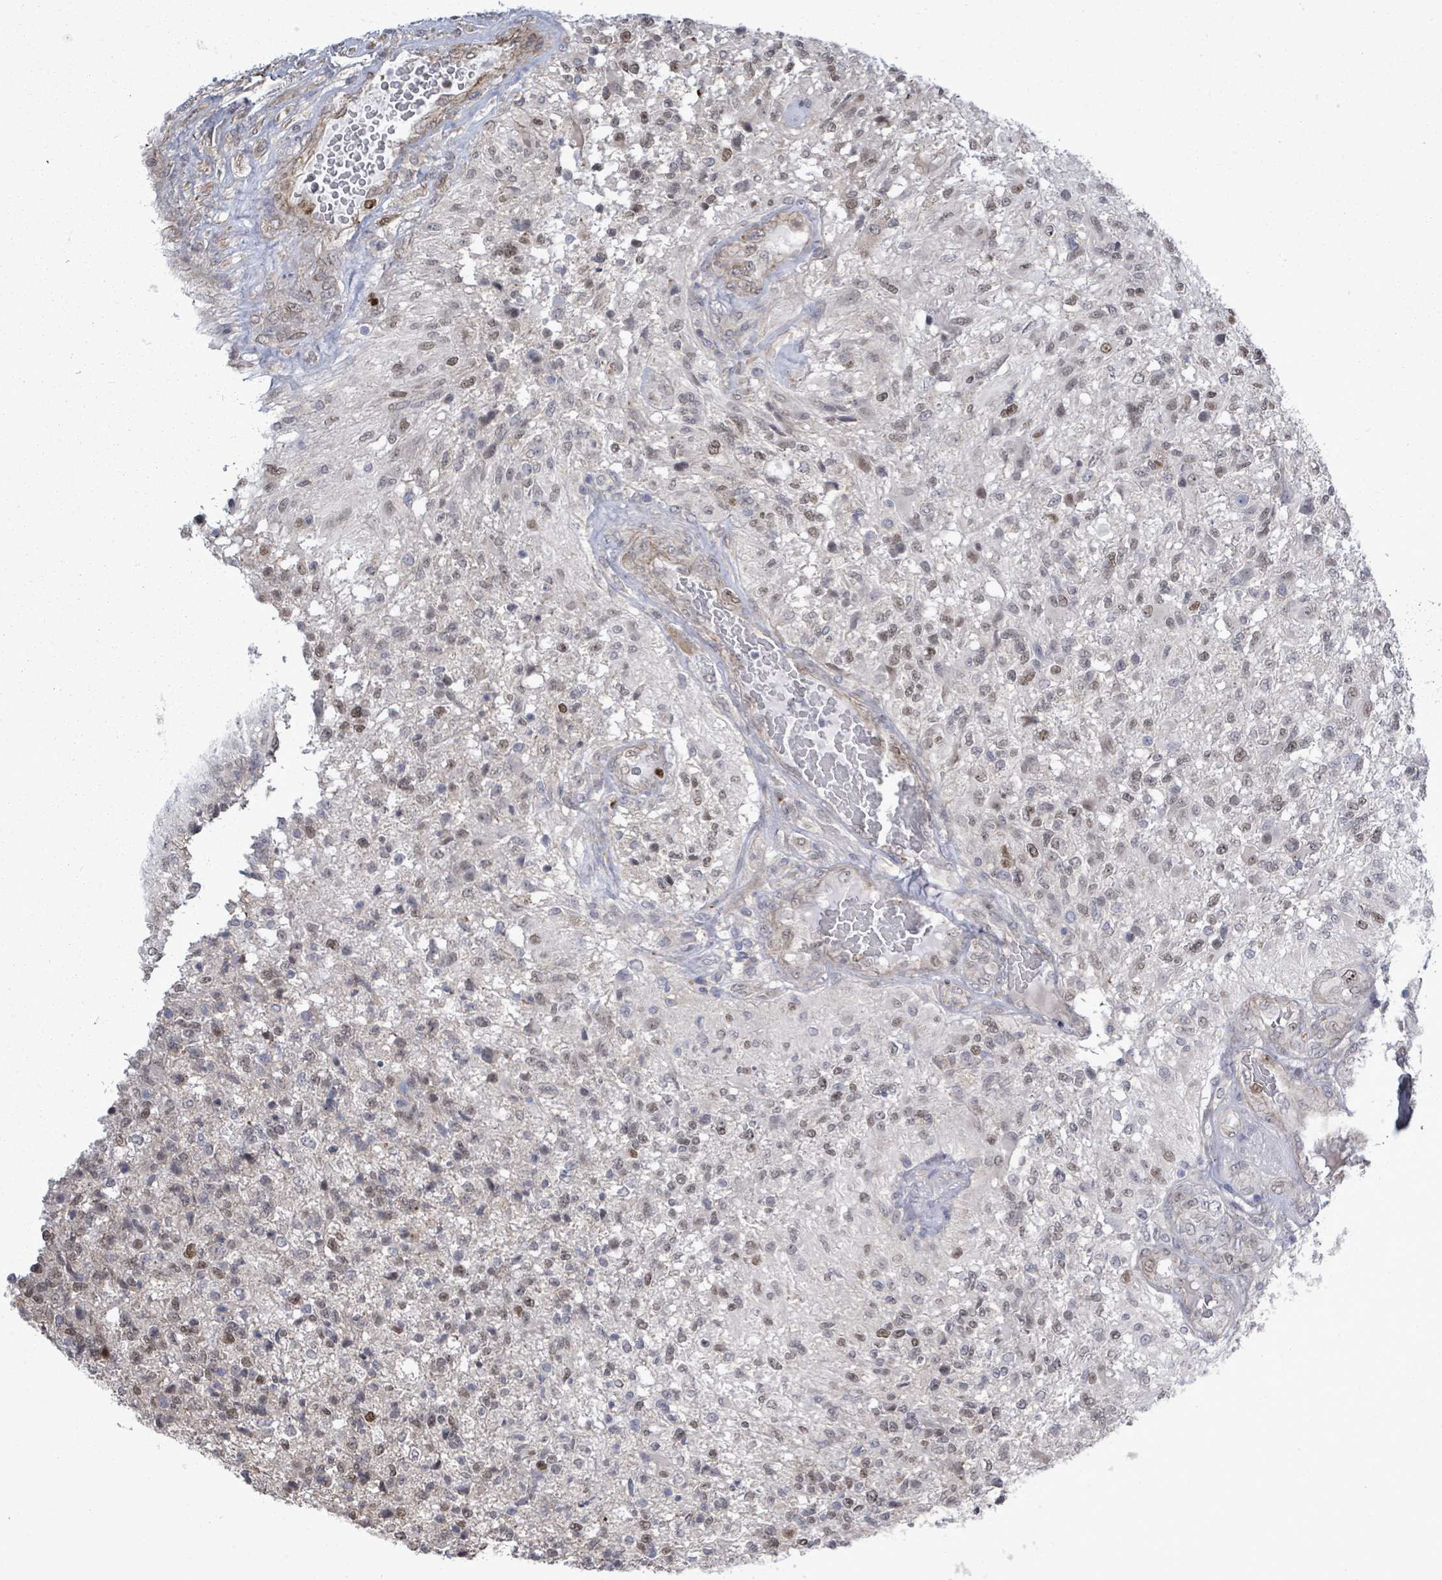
{"staining": {"intensity": "moderate", "quantity": "<25%", "location": "nuclear"}, "tissue": "glioma", "cell_type": "Tumor cells", "image_type": "cancer", "snomed": [{"axis": "morphology", "description": "Glioma, malignant, High grade"}, {"axis": "topography", "description": "Brain"}], "caption": "Glioma stained for a protein reveals moderate nuclear positivity in tumor cells. (brown staining indicates protein expression, while blue staining denotes nuclei).", "gene": "PAPSS1", "patient": {"sex": "male", "age": 56}}